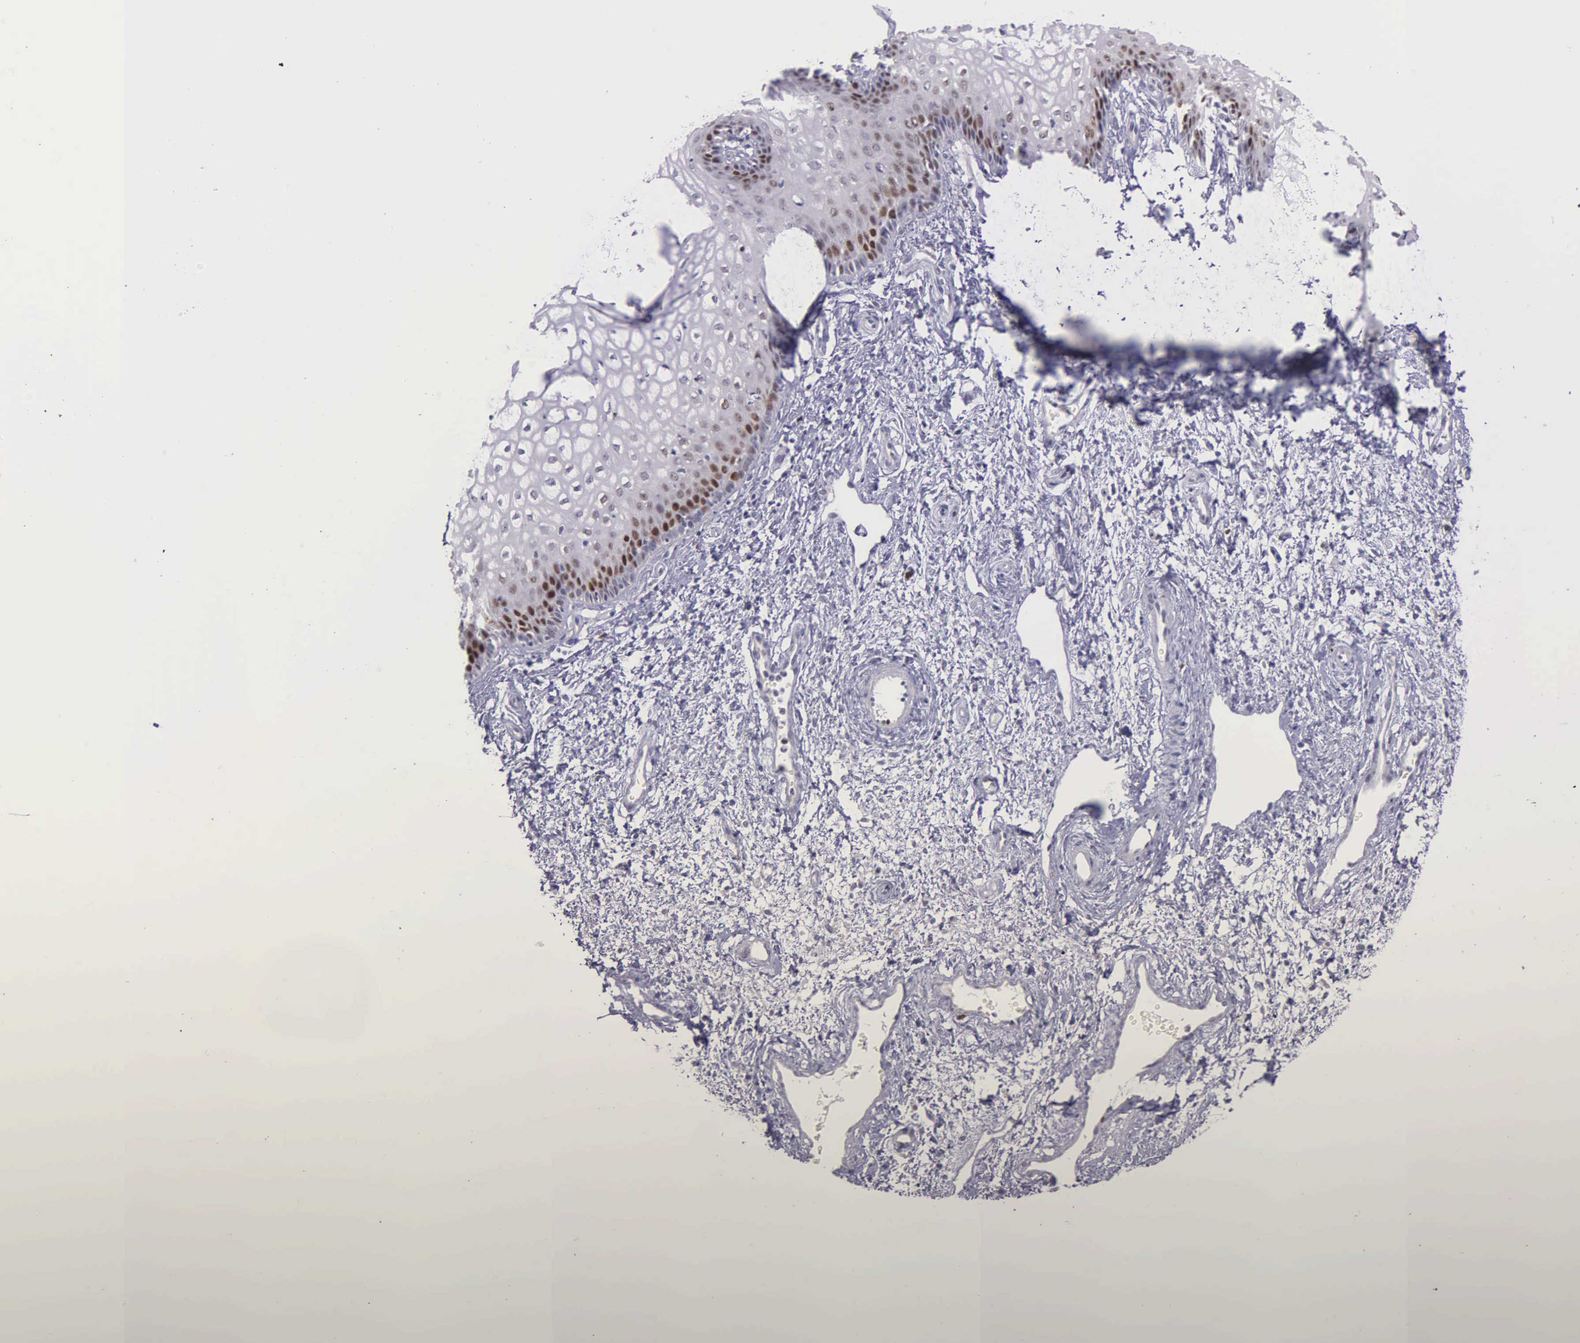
{"staining": {"intensity": "strong", "quantity": "<25%", "location": "nuclear"}, "tissue": "vagina", "cell_type": "Squamous epithelial cells", "image_type": "normal", "snomed": [{"axis": "morphology", "description": "Normal tissue, NOS"}, {"axis": "topography", "description": "Vagina"}], "caption": "Human vagina stained with a brown dye shows strong nuclear positive expression in approximately <25% of squamous epithelial cells.", "gene": "MCM5", "patient": {"sex": "female", "age": 34}}